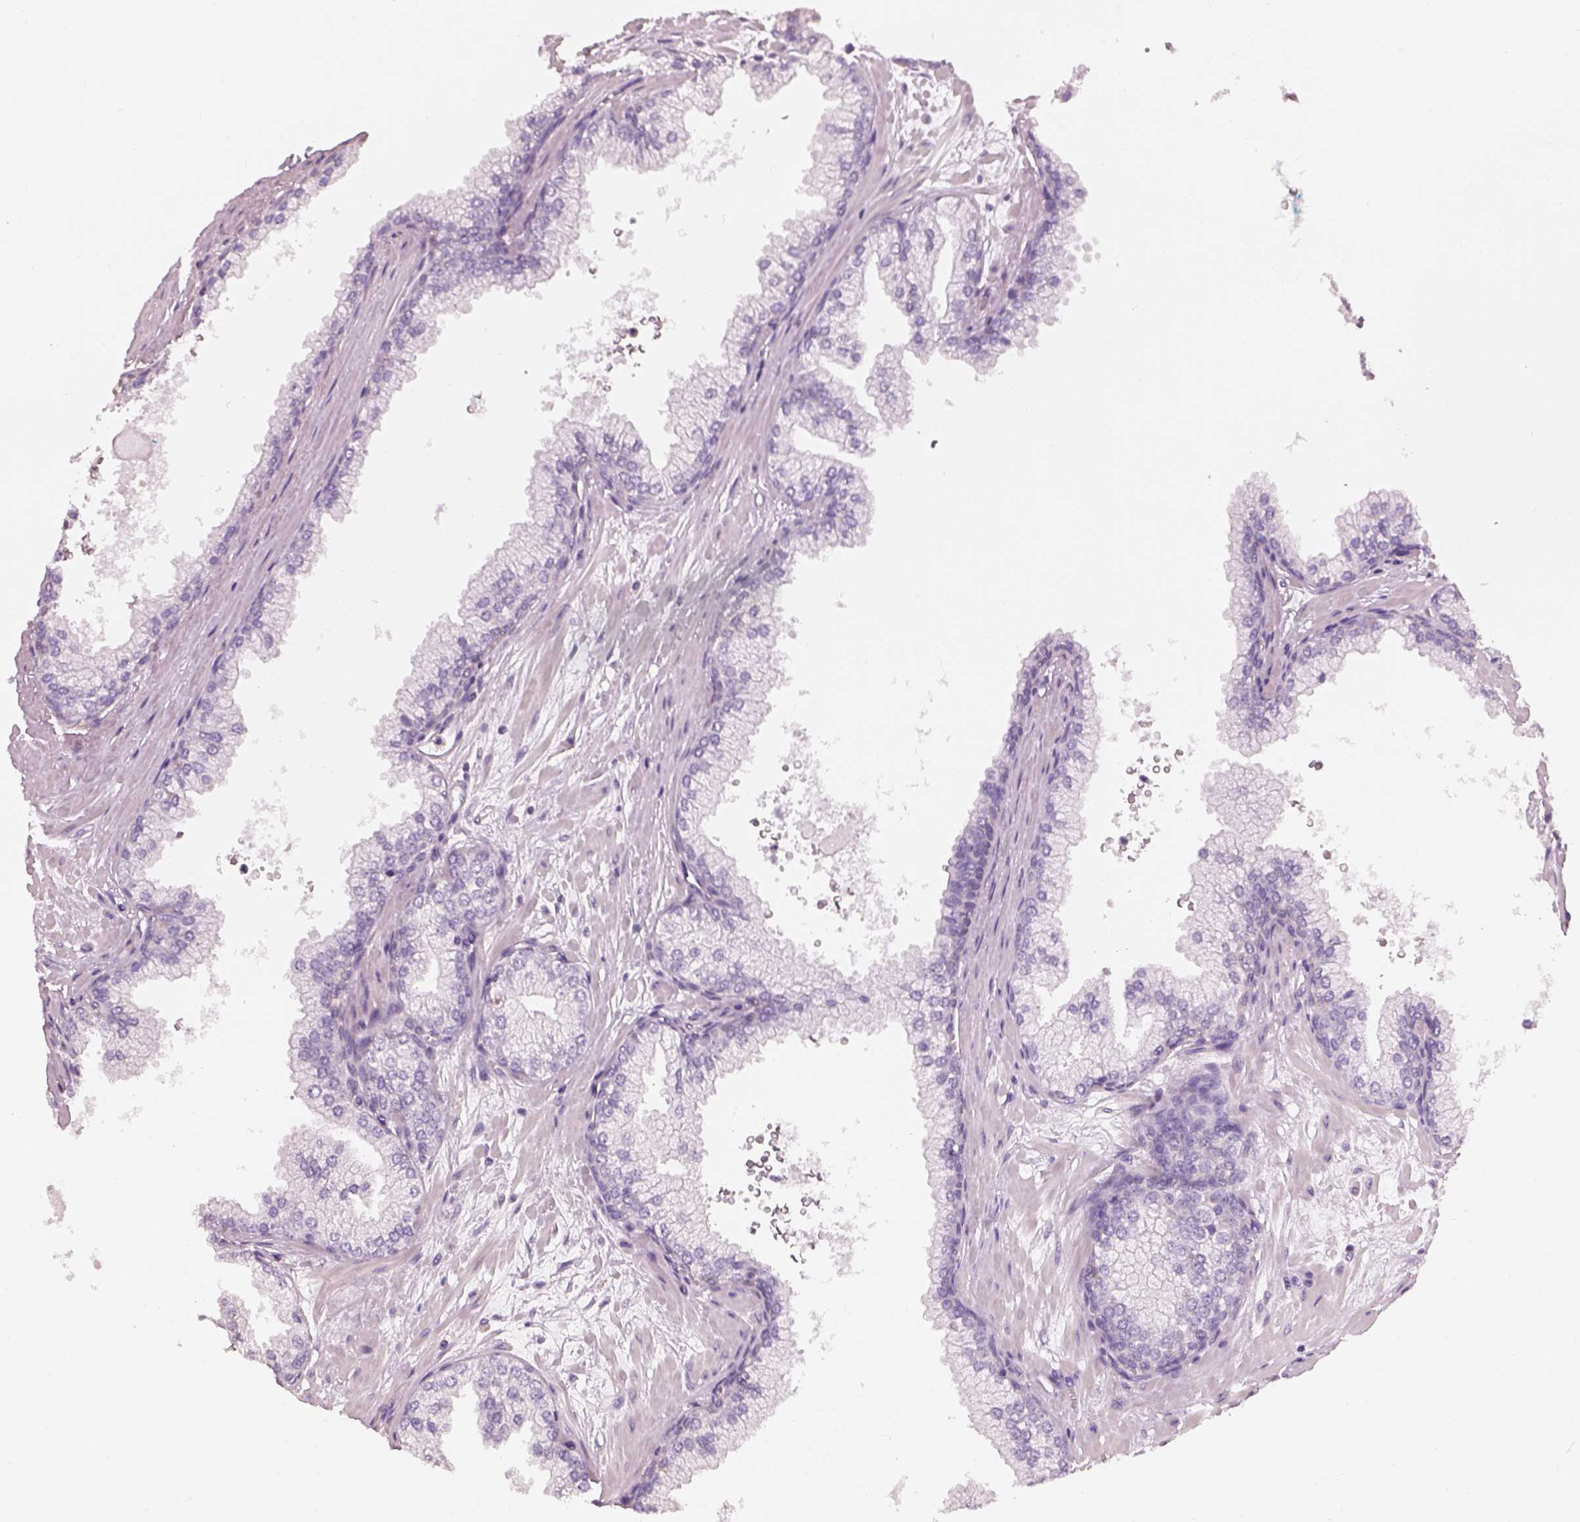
{"staining": {"intensity": "negative", "quantity": "none", "location": "none"}, "tissue": "prostate", "cell_type": "Glandular cells", "image_type": "normal", "snomed": [{"axis": "morphology", "description": "Normal tissue, NOS"}, {"axis": "topography", "description": "Prostate"}, {"axis": "topography", "description": "Peripheral nerve tissue"}], "caption": "High power microscopy photomicrograph of an immunohistochemistry image of unremarkable prostate, revealing no significant positivity in glandular cells.", "gene": "OTUD6A", "patient": {"sex": "male", "age": 61}}